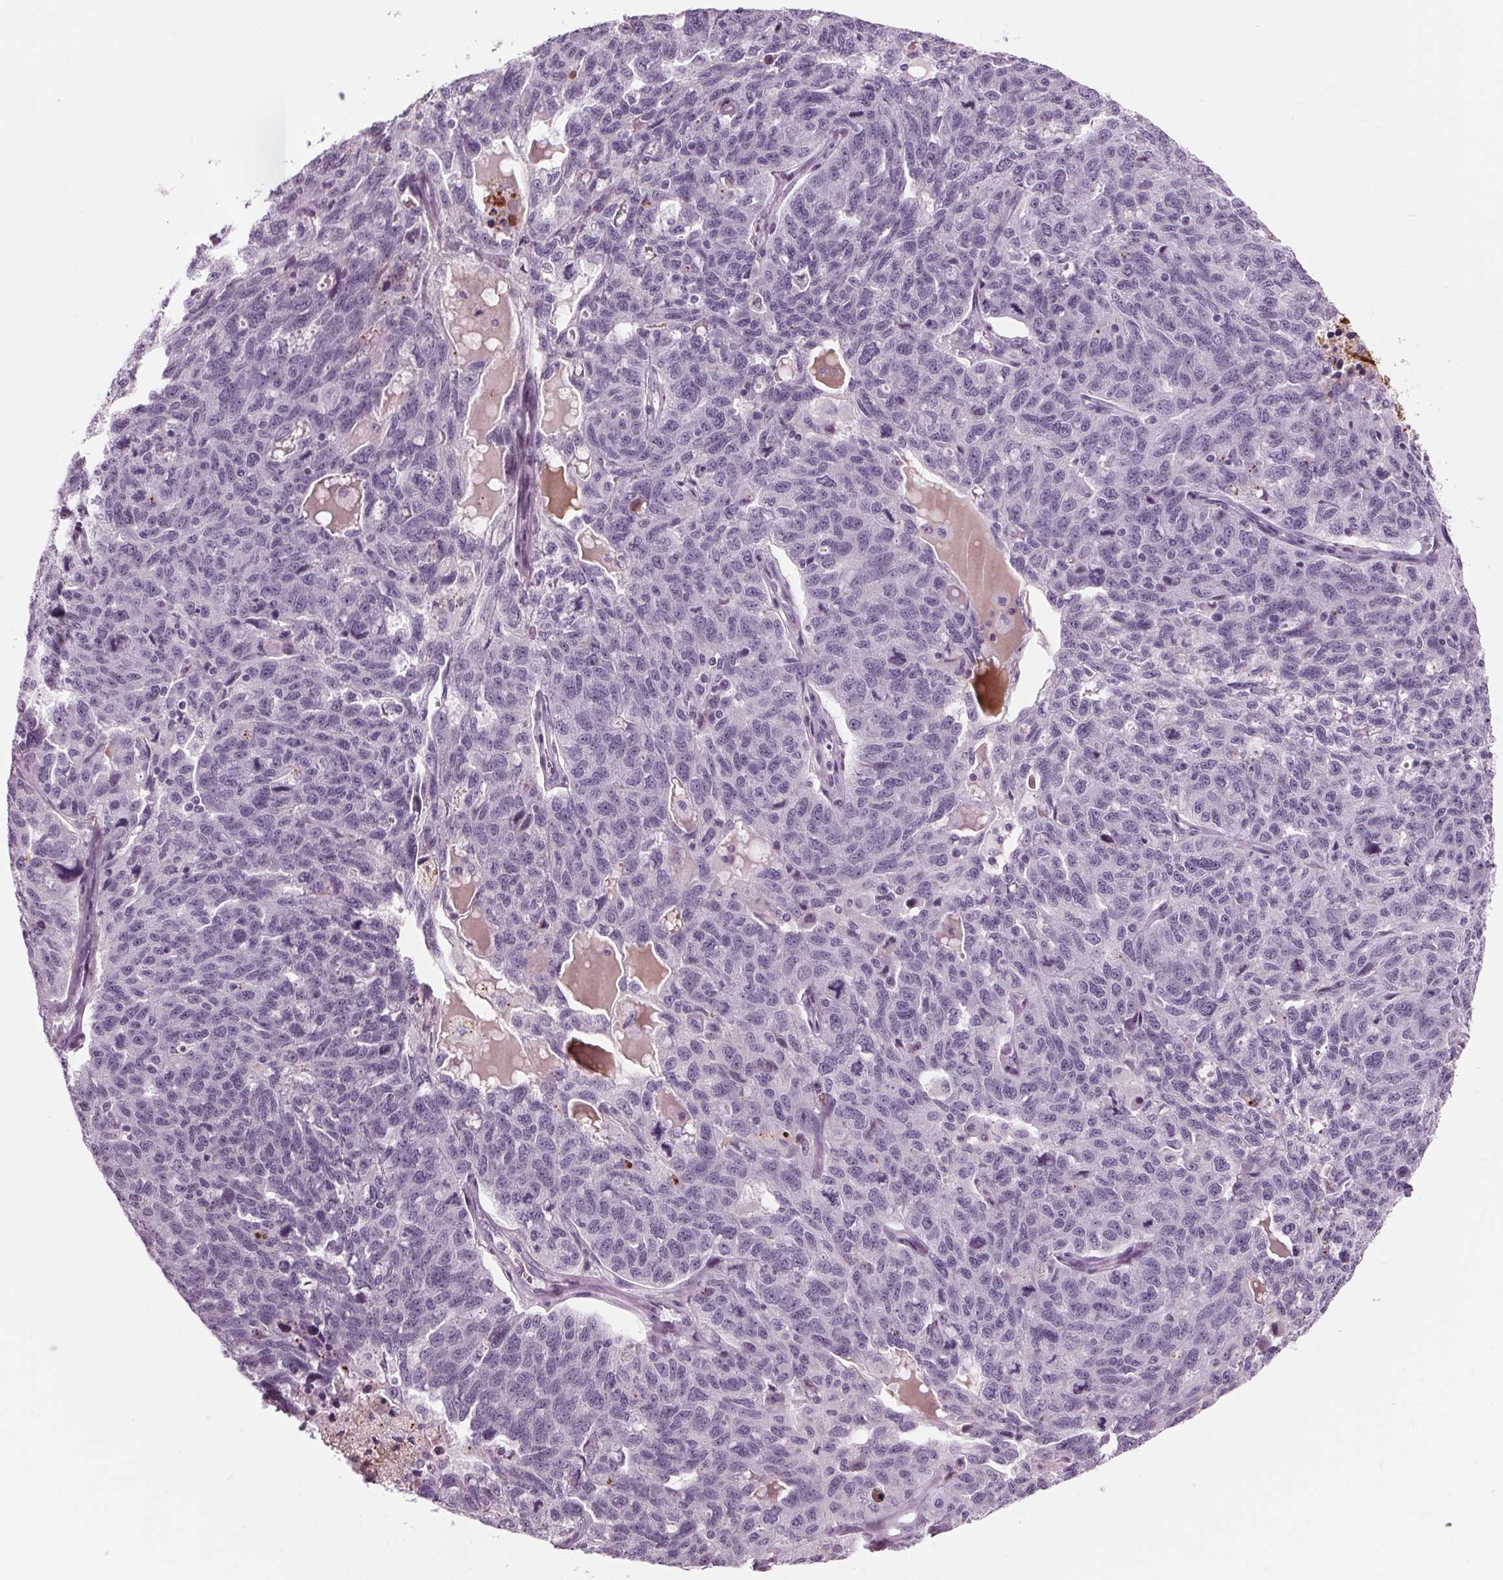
{"staining": {"intensity": "negative", "quantity": "none", "location": "none"}, "tissue": "ovarian cancer", "cell_type": "Tumor cells", "image_type": "cancer", "snomed": [{"axis": "morphology", "description": "Cystadenocarcinoma, serous, NOS"}, {"axis": "topography", "description": "Ovary"}], "caption": "Ovarian serous cystadenocarcinoma stained for a protein using IHC demonstrates no positivity tumor cells.", "gene": "CYP3A43", "patient": {"sex": "female", "age": 71}}